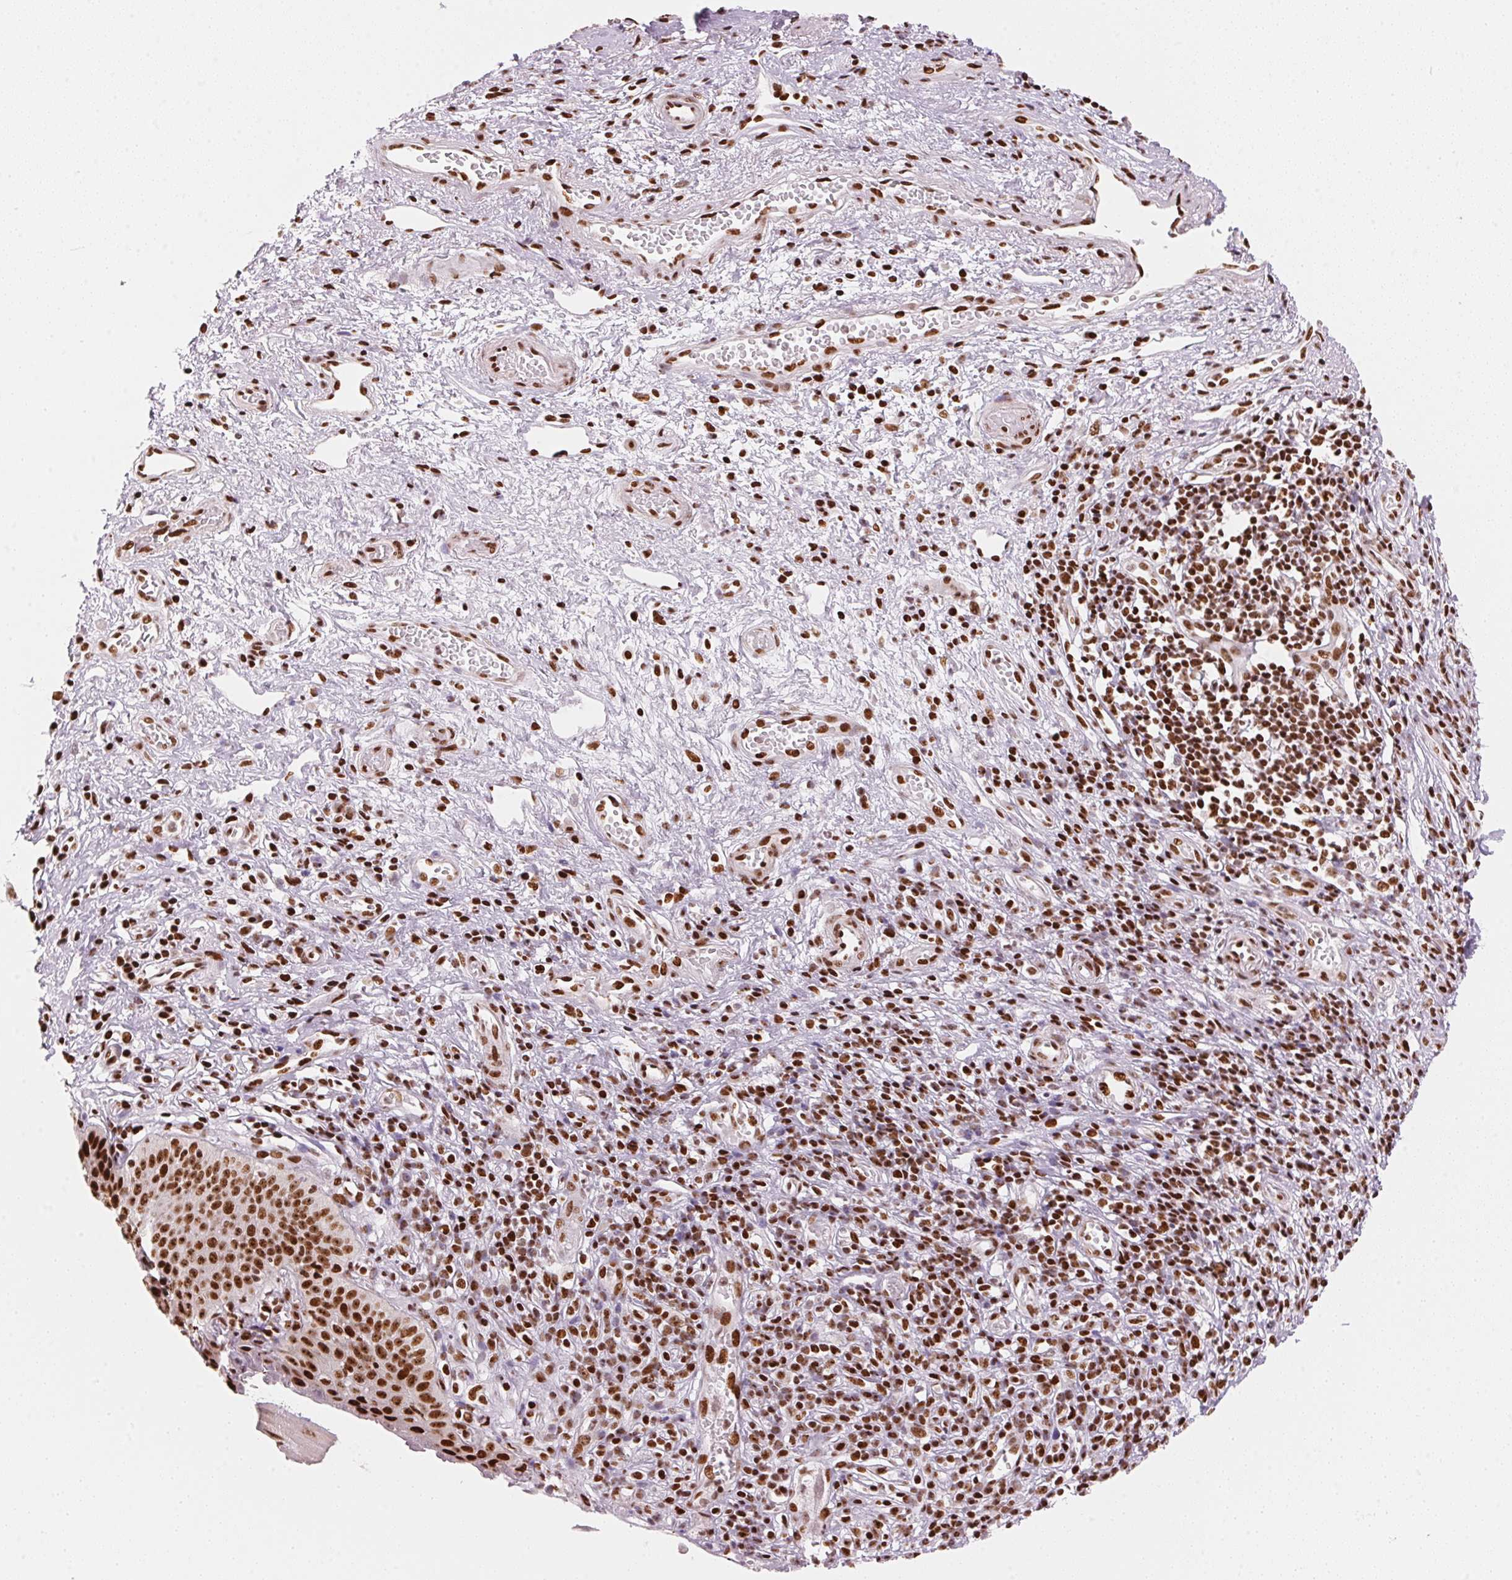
{"staining": {"intensity": "strong", "quantity": ">75%", "location": "nuclear"}, "tissue": "esophagus", "cell_type": "Squamous epithelial cells", "image_type": "normal", "snomed": [{"axis": "morphology", "description": "Normal tissue, NOS"}, {"axis": "topography", "description": "Esophagus"}], "caption": "Protein staining by immunohistochemistry (IHC) exhibits strong nuclear positivity in about >75% of squamous epithelial cells in normal esophagus.", "gene": "NXF1", "patient": {"sex": "male", "age": 71}}